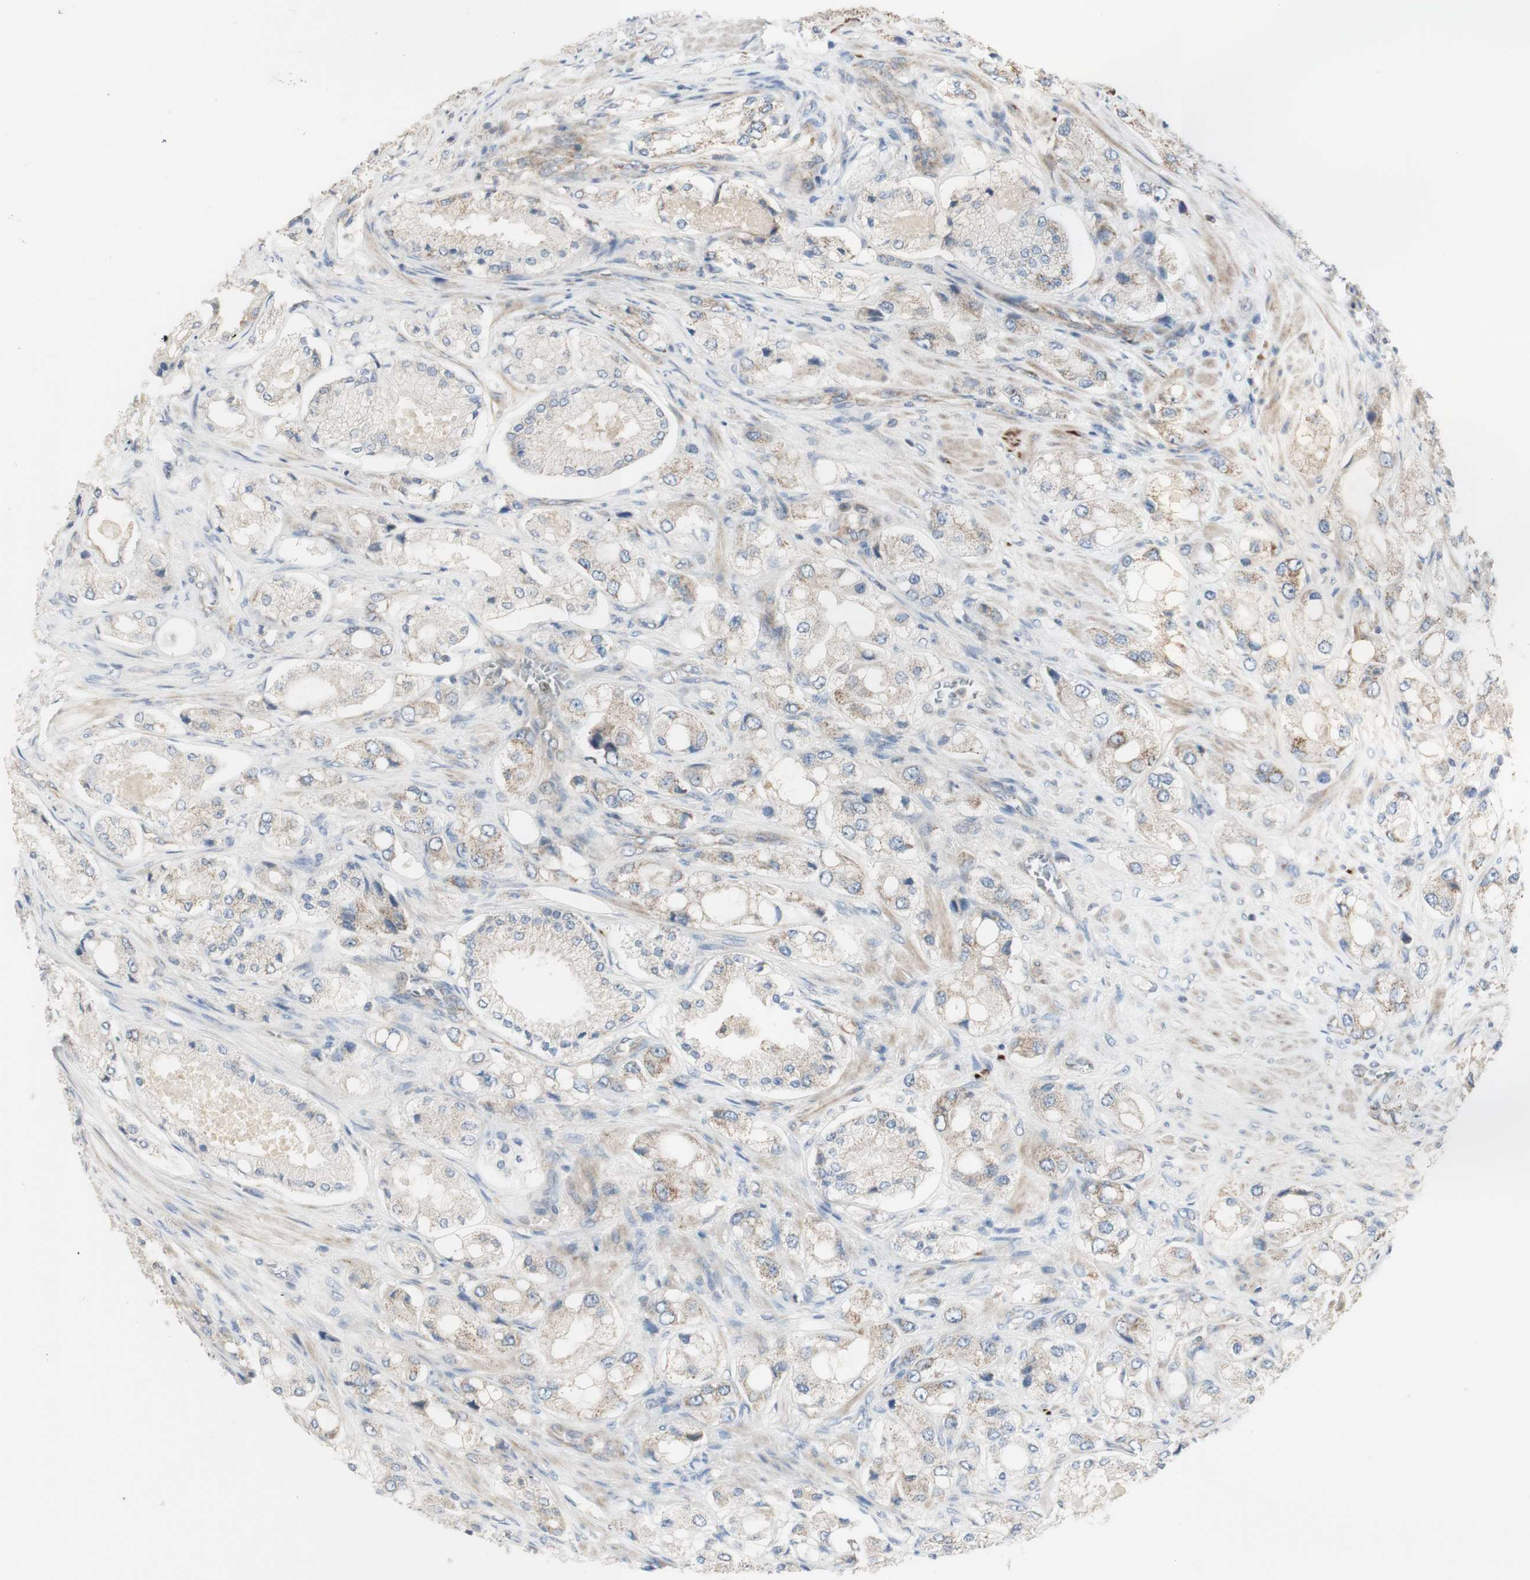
{"staining": {"intensity": "weak", "quantity": "<25%", "location": "cytoplasmic/membranous"}, "tissue": "prostate cancer", "cell_type": "Tumor cells", "image_type": "cancer", "snomed": [{"axis": "morphology", "description": "Adenocarcinoma, High grade"}, {"axis": "topography", "description": "Prostate"}], "caption": "Immunohistochemistry (IHC) histopathology image of prostate adenocarcinoma (high-grade) stained for a protein (brown), which shows no positivity in tumor cells. (Stains: DAB (3,3'-diaminobenzidine) immunohistochemistry with hematoxylin counter stain, Microscopy: brightfield microscopy at high magnification).", "gene": "C3orf52", "patient": {"sex": "male", "age": 65}}